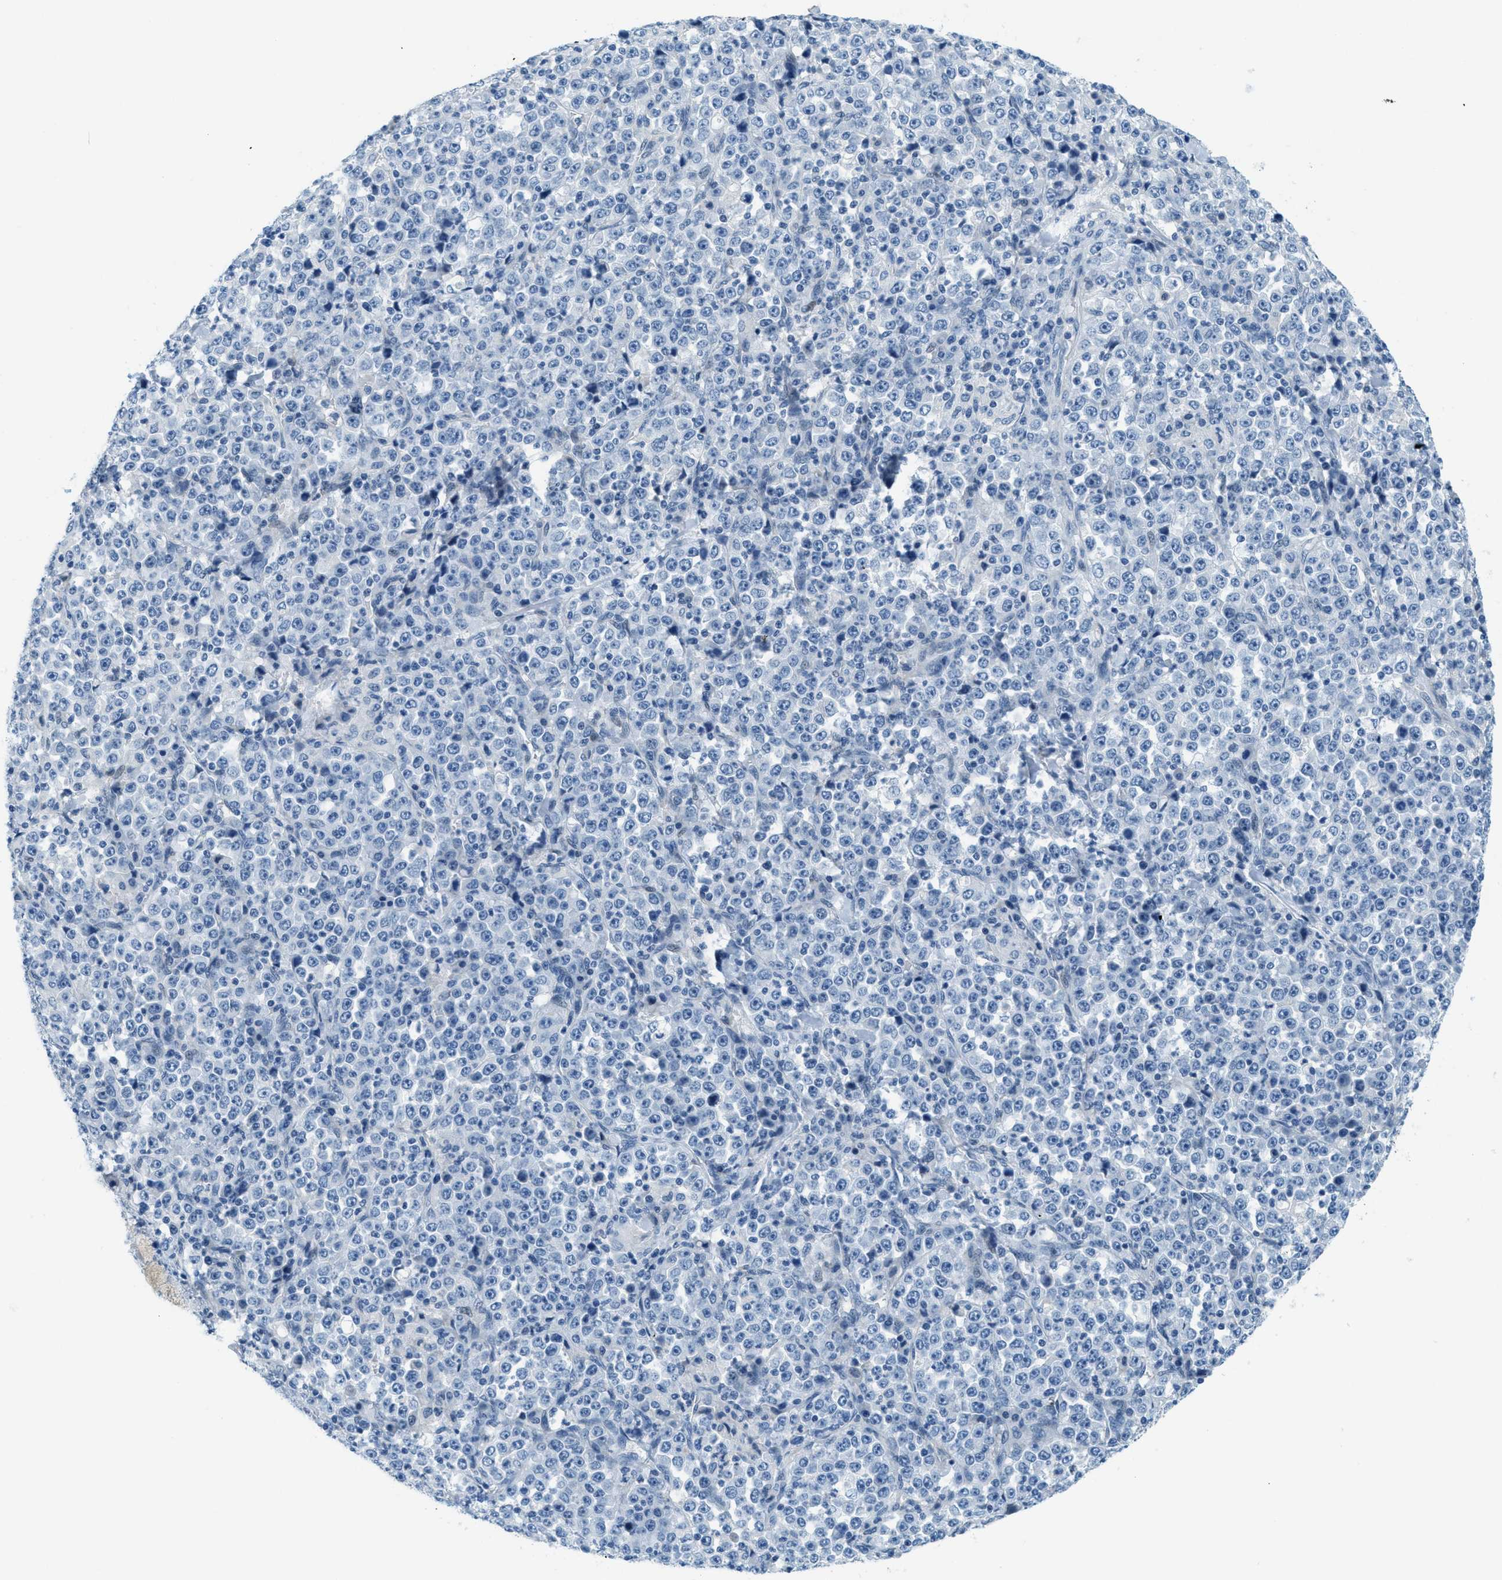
{"staining": {"intensity": "negative", "quantity": "none", "location": "none"}, "tissue": "stomach cancer", "cell_type": "Tumor cells", "image_type": "cancer", "snomed": [{"axis": "morphology", "description": "Normal tissue, NOS"}, {"axis": "morphology", "description": "Adenocarcinoma, NOS"}, {"axis": "topography", "description": "Stomach, upper"}, {"axis": "topography", "description": "Stomach"}], "caption": "Immunohistochemistry (IHC) histopathology image of neoplastic tissue: human adenocarcinoma (stomach) stained with DAB shows no significant protein staining in tumor cells.", "gene": "CYP4X1", "patient": {"sex": "male", "age": 59}}